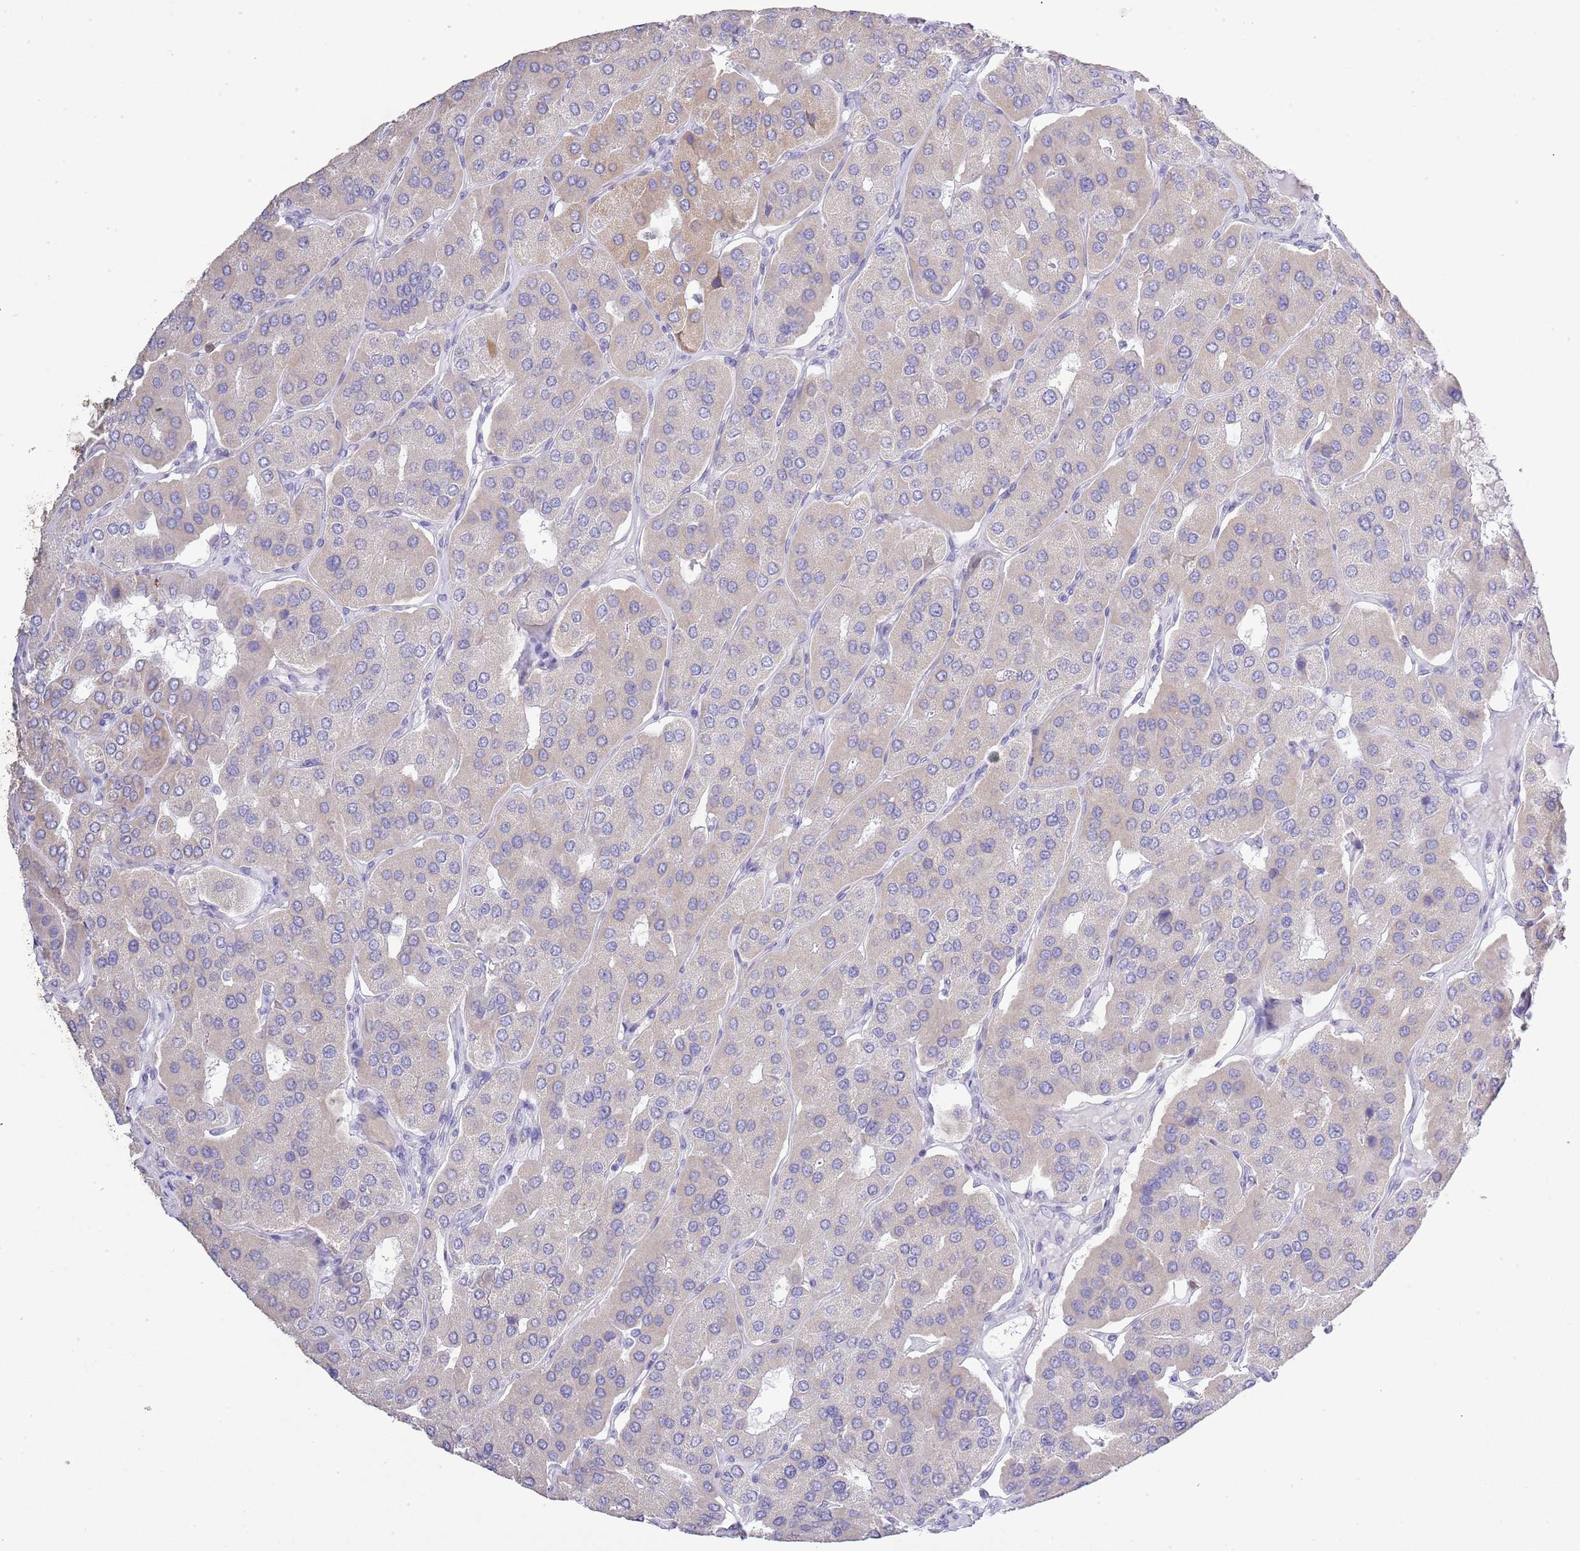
{"staining": {"intensity": "weak", "quantity": "<25%", "location": "cytoplasmic/membranous"}, "tissue": "parathyroid gland", "cell_type": "Glandular cells", "image_type": "normal", "snomed": [{"axis": "morphology", "description": "Normal tissue, NOS"}, {"axis": "morphology", "description": "Adenoma, NOS"}, {"axis": "topography", "description": "Parathyroid gland"}], "caption": "Immunohistochemistry photomicrograph of benign human parathyroid gland stained for a protein (brown), which demonstrates no staining in glandular cells.", "gene": "OR2Z1", "patient": {"sex": "female", "age": 86}}